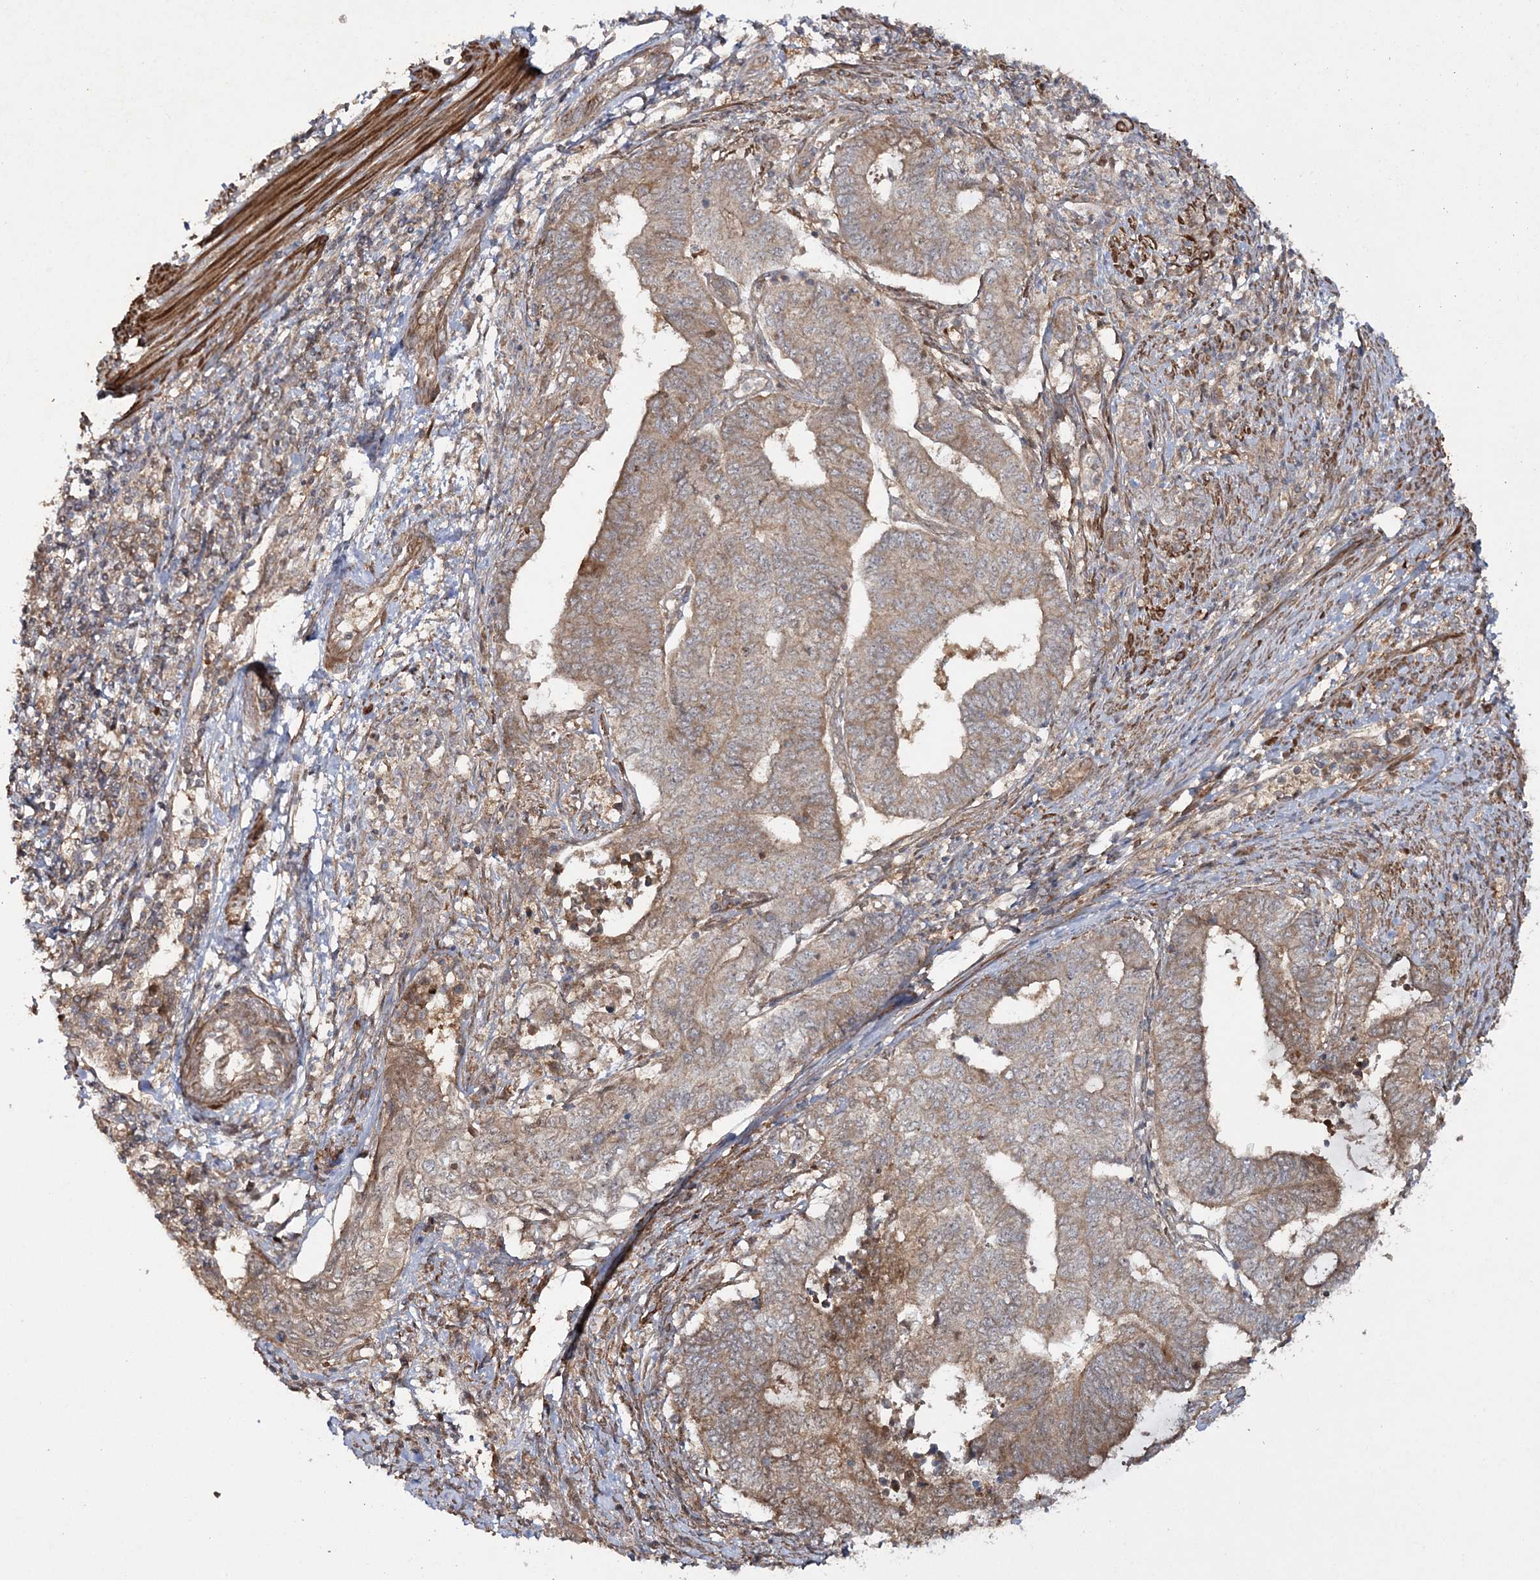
{"staining": {"intensity": "moderate", "quantity": ">75%", "location": "cytoplasmic/membranous"}, "tissue": "endometrial cancer", "cell_type": "Tumor cells", "image_type": "cancer", "snomed": [{"axis": "morphology", "description": "Adenocarcinoma, NOS"}, {"axis": "topography", "description": "Uterus"}, {"axis": "topography", "description": "Endometrium"}], "caption": "A medium amount of moderate cytoplasmic/membranous positivity is present in about >75% of tumor cells in adenocarcinoma (endometrial) tissue.", "gene": "MOCS2", "patient": {"sex": "female", "age": 70}}